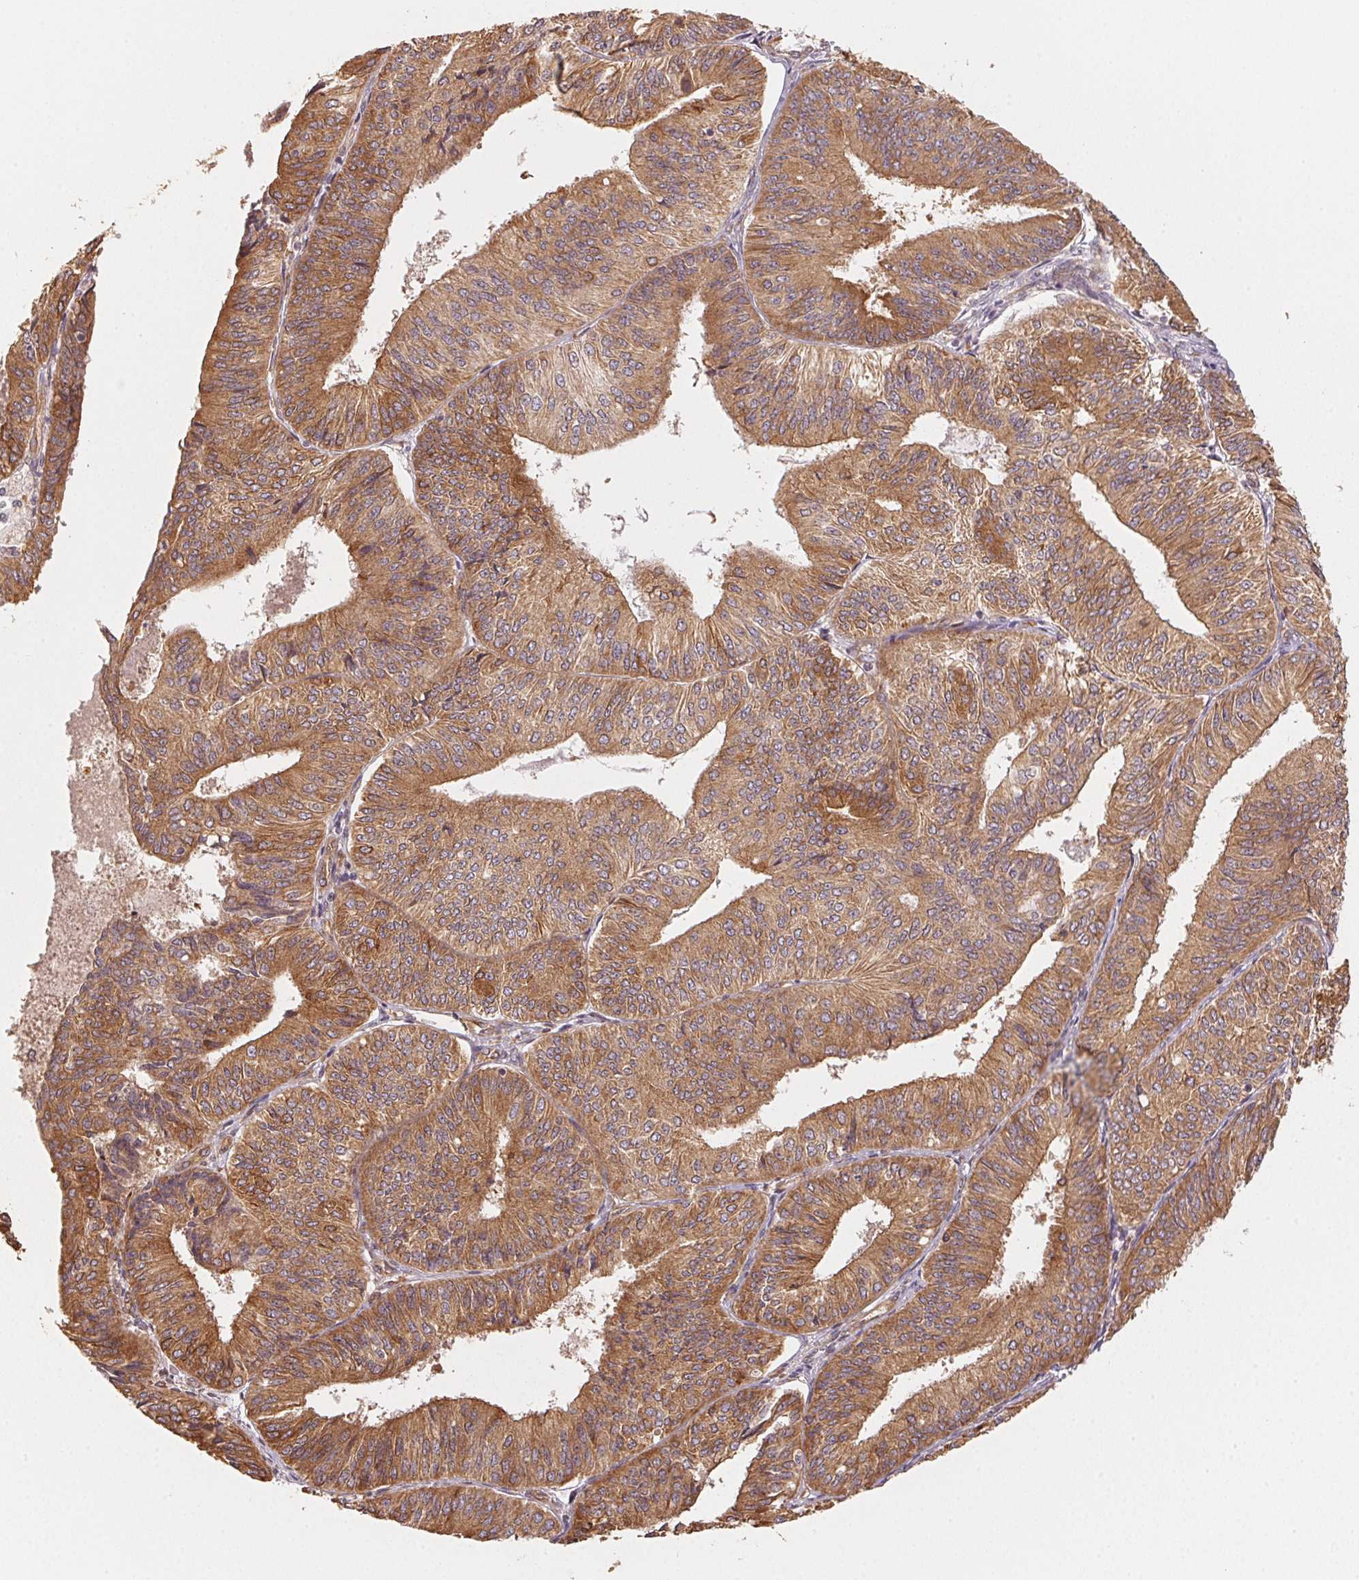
{"staining": {"intensity": "moderate", "quantity": ">75%", "location": "cytoplasmic/membranous"}, "tissue": "endometrial cancer", "cell_type": "Tumor cells", "image_type": "cancer", "snomed": [{"axis": "morphology", "description": "Adenocarcinoma, NOS"}, {"axis": "topography", "description": "Endometrium"}], "caption": "A photomicrograph of human endometrial cancer (adenocarcinoma) stained for a protein exhibits moderate cytoplasmic/membranous brown staining in tumor cells.", "gene": "STRN4", "patient": {"sex": "female", "age": 58}}